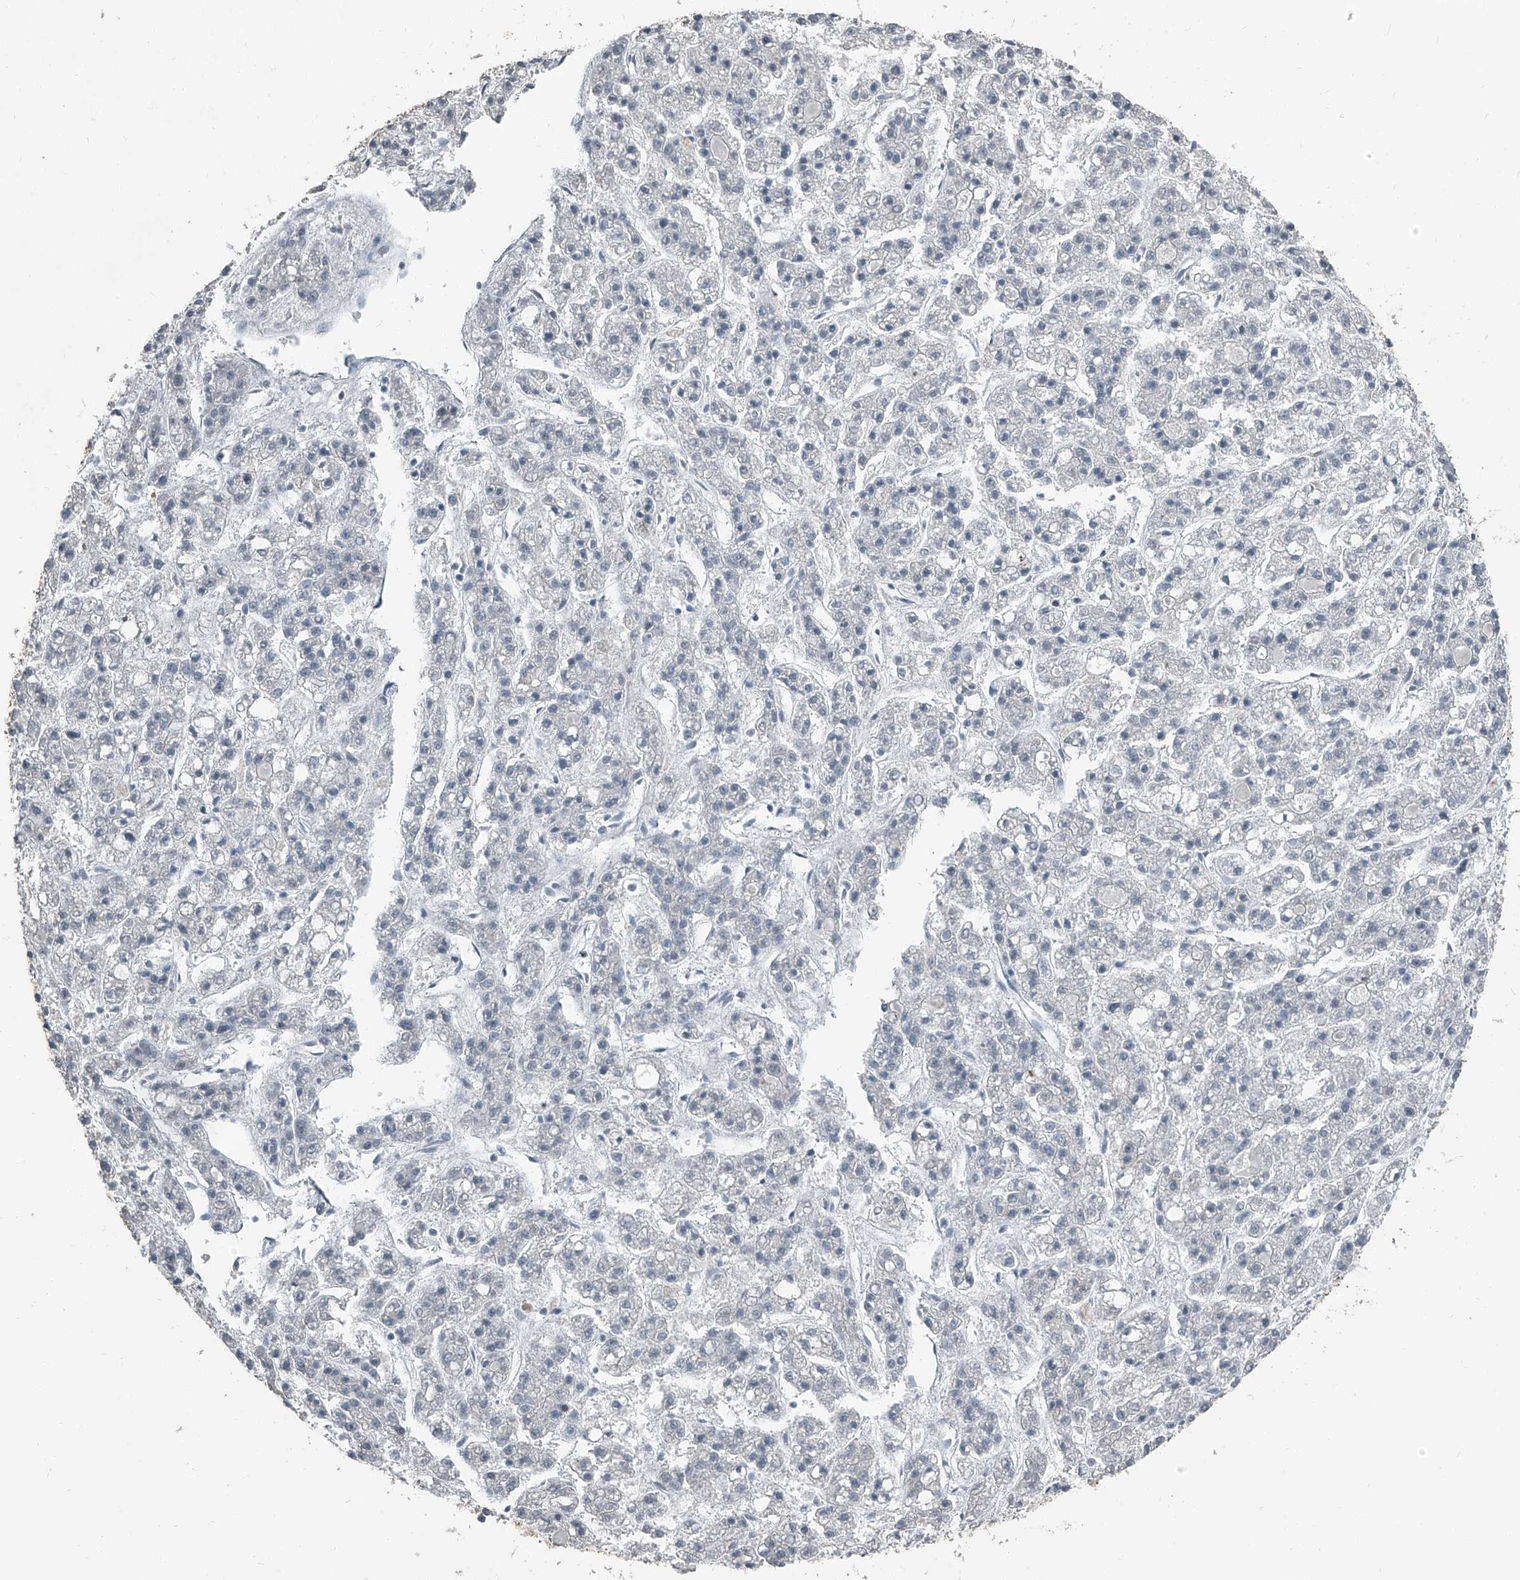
{"staining": {"intensity": "negative", "quantity": "none", "location": "none"}, "tissue": "liver cancer", "cell_type": "Tumor cells", "image_type": "cancer", "snomed": [{"axis": "morphology", "description": "Carcinoma, Hepatocellular, NOS"}, {"axis": "topography", "description": "Liver"}], "caption": "This is an immunohistochemistry photomicrograph of liver cancer (hepatocellular carcinoma). There is no positivity in tumor cells.", "gene": "TCOF1", "patient": {"sex": "male", "age": 70}}